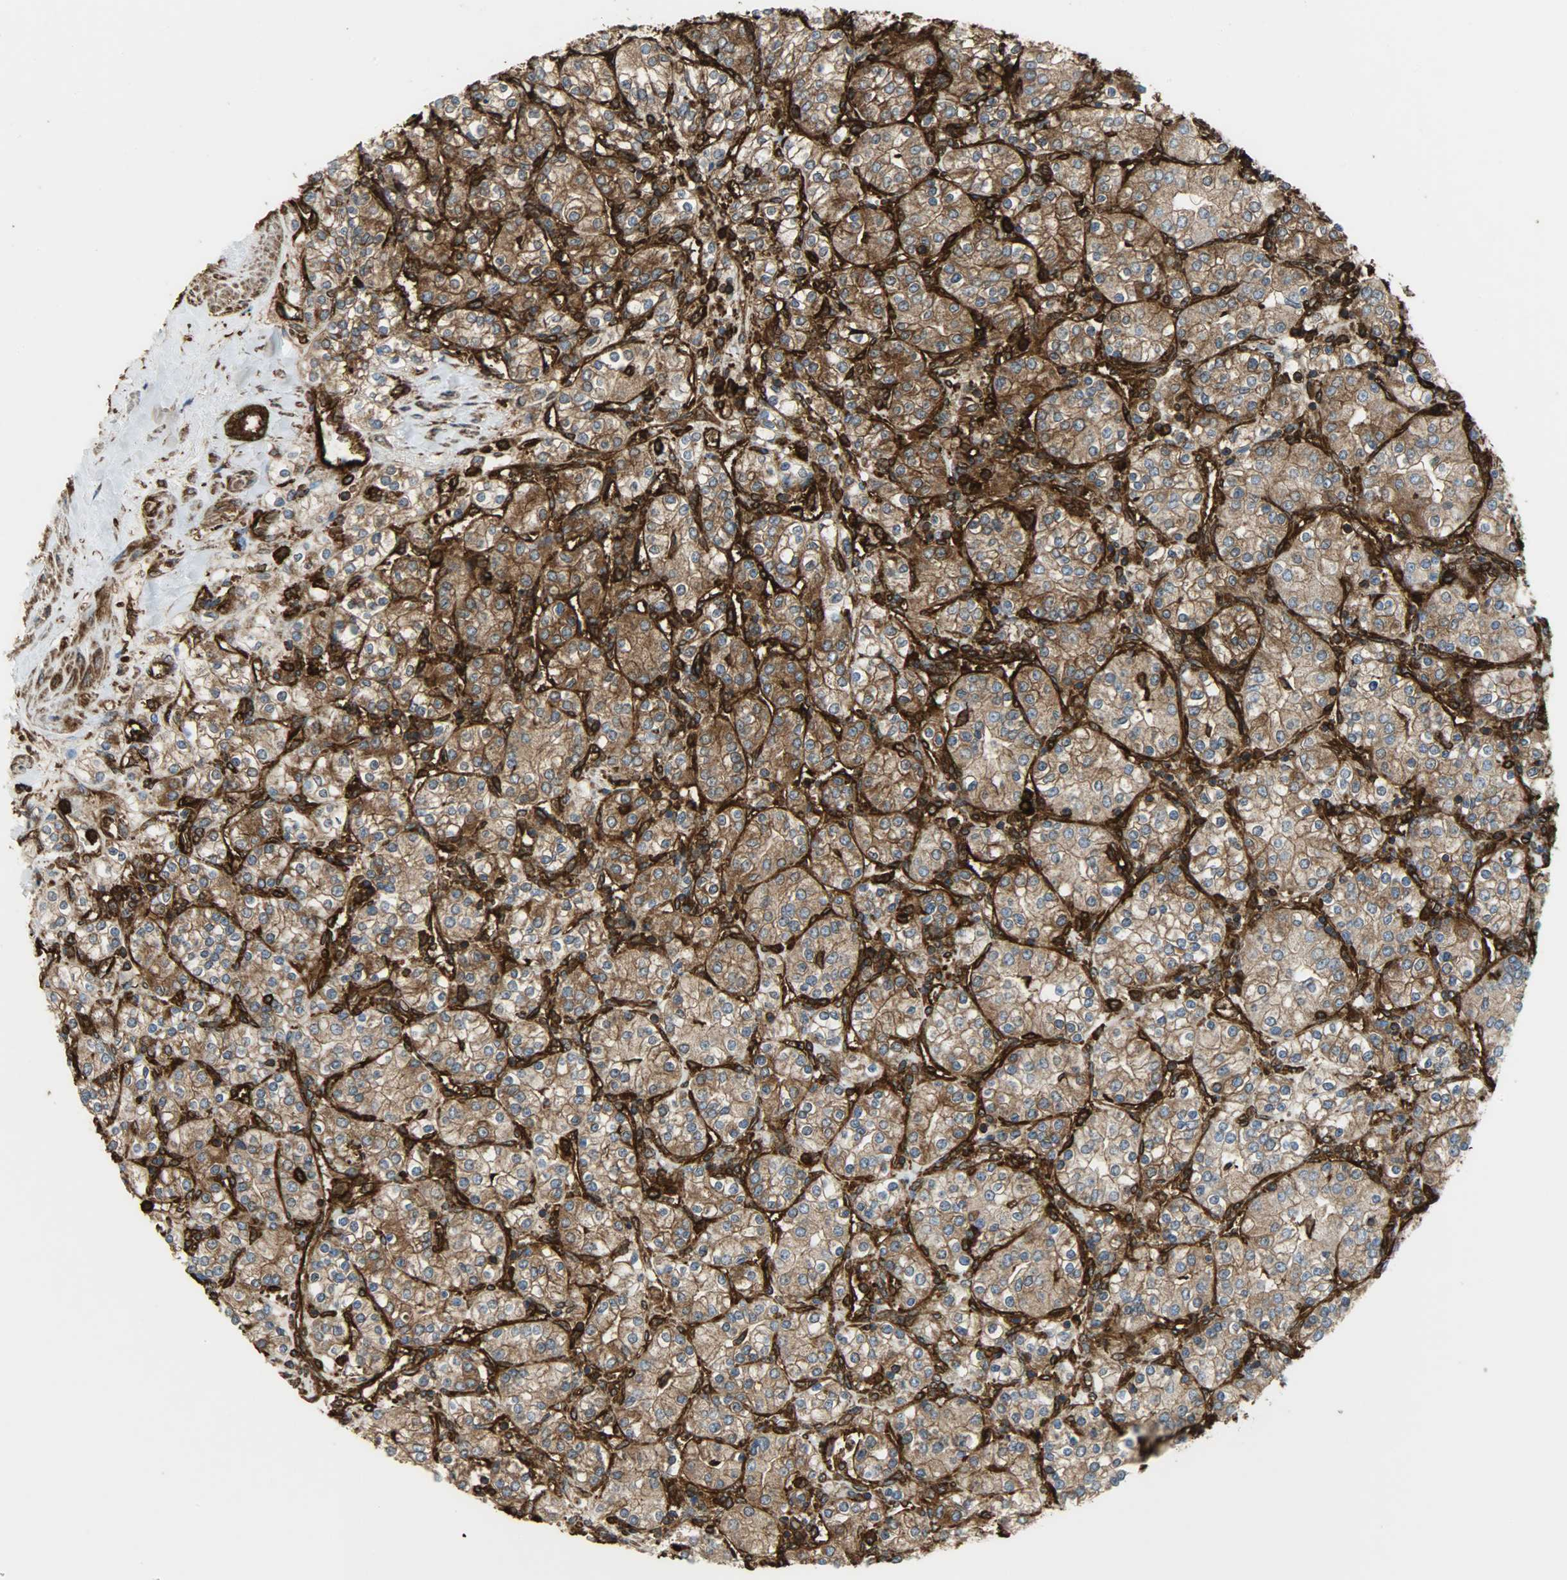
{"staining": {"intensity": "strong", "quantity": ">75%", "location": "cytoplasmic/membranous"}, "tissue": "renal cancer", "cell_type": "Tumor cells", "image_type": "cancer", "snomed": [{"axis": "morphology", "description": "Adenocarcinoma, NOS"}, {"axis": "topography", "description": "Kidney"}], "caption": "A high amount of strong cytoplasmic/membranous positivity is seen in approximately >75% of tumor cells in adenocarcinoma (renal) tissue. (DAB = brown stain, brightfield microscopy at high magnification).", "gene": "VASP", "patient": {"sex": "male", "age": 77}}